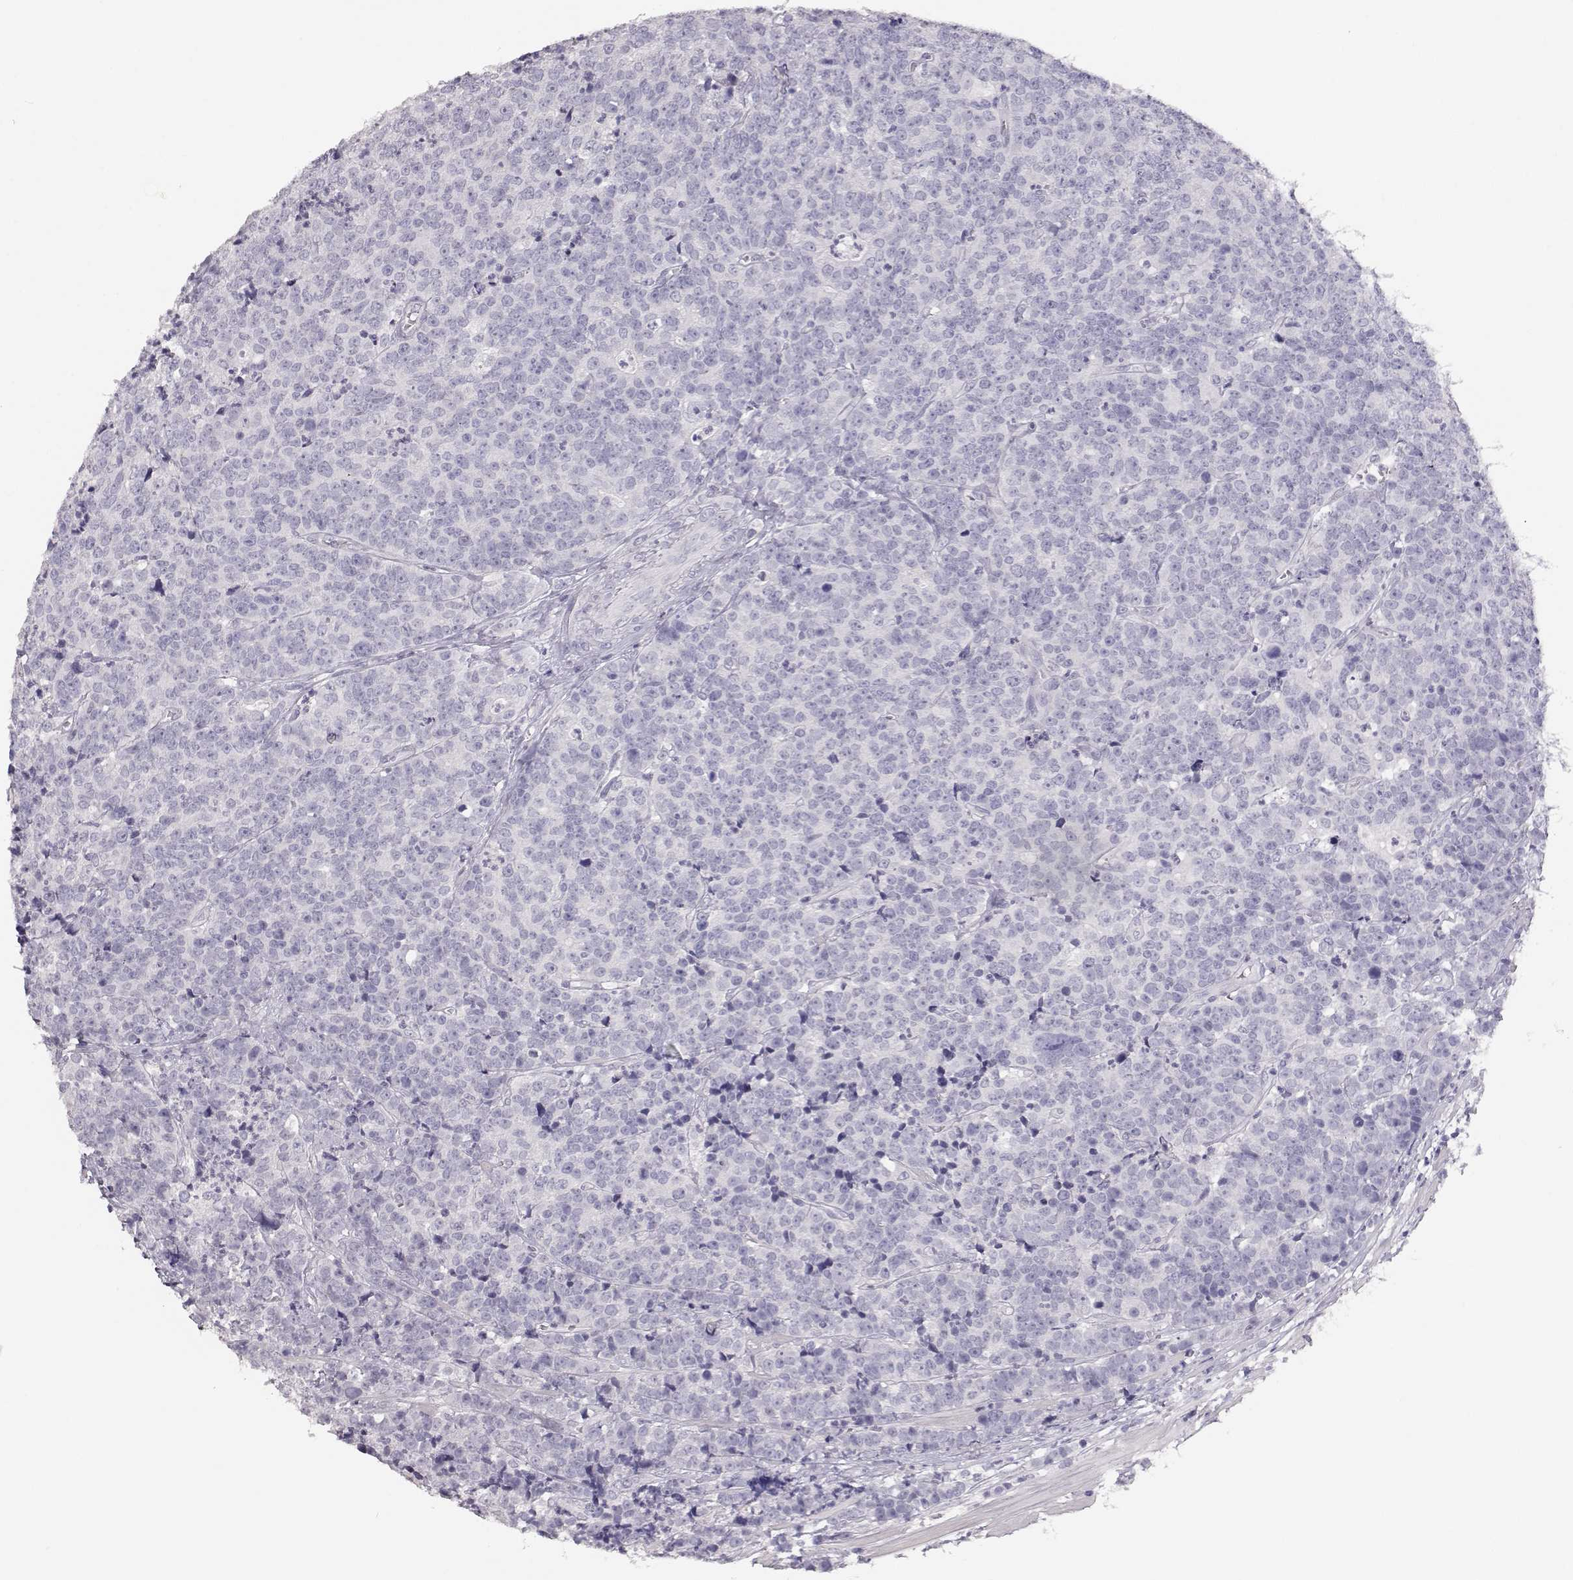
{"staining": {"intensity": "negative", "quantity": "none", "location": "none"}, "tissue": "prostate cancer", "cell_type": "Tumor cells", "image_type": "cancer", "snomed": [{"axis": "morphology", "description": "Adenocarcinoma, NOS"}, {"axis": "topography", "description": "Prostate"}], "caption": "The immunohistochemistry micrograph has no significant expression in tumor cells of prostate adenocarcinoma tissue.", "gene": "TKTL1", "patient": {"sex": "male", "age": 67}}